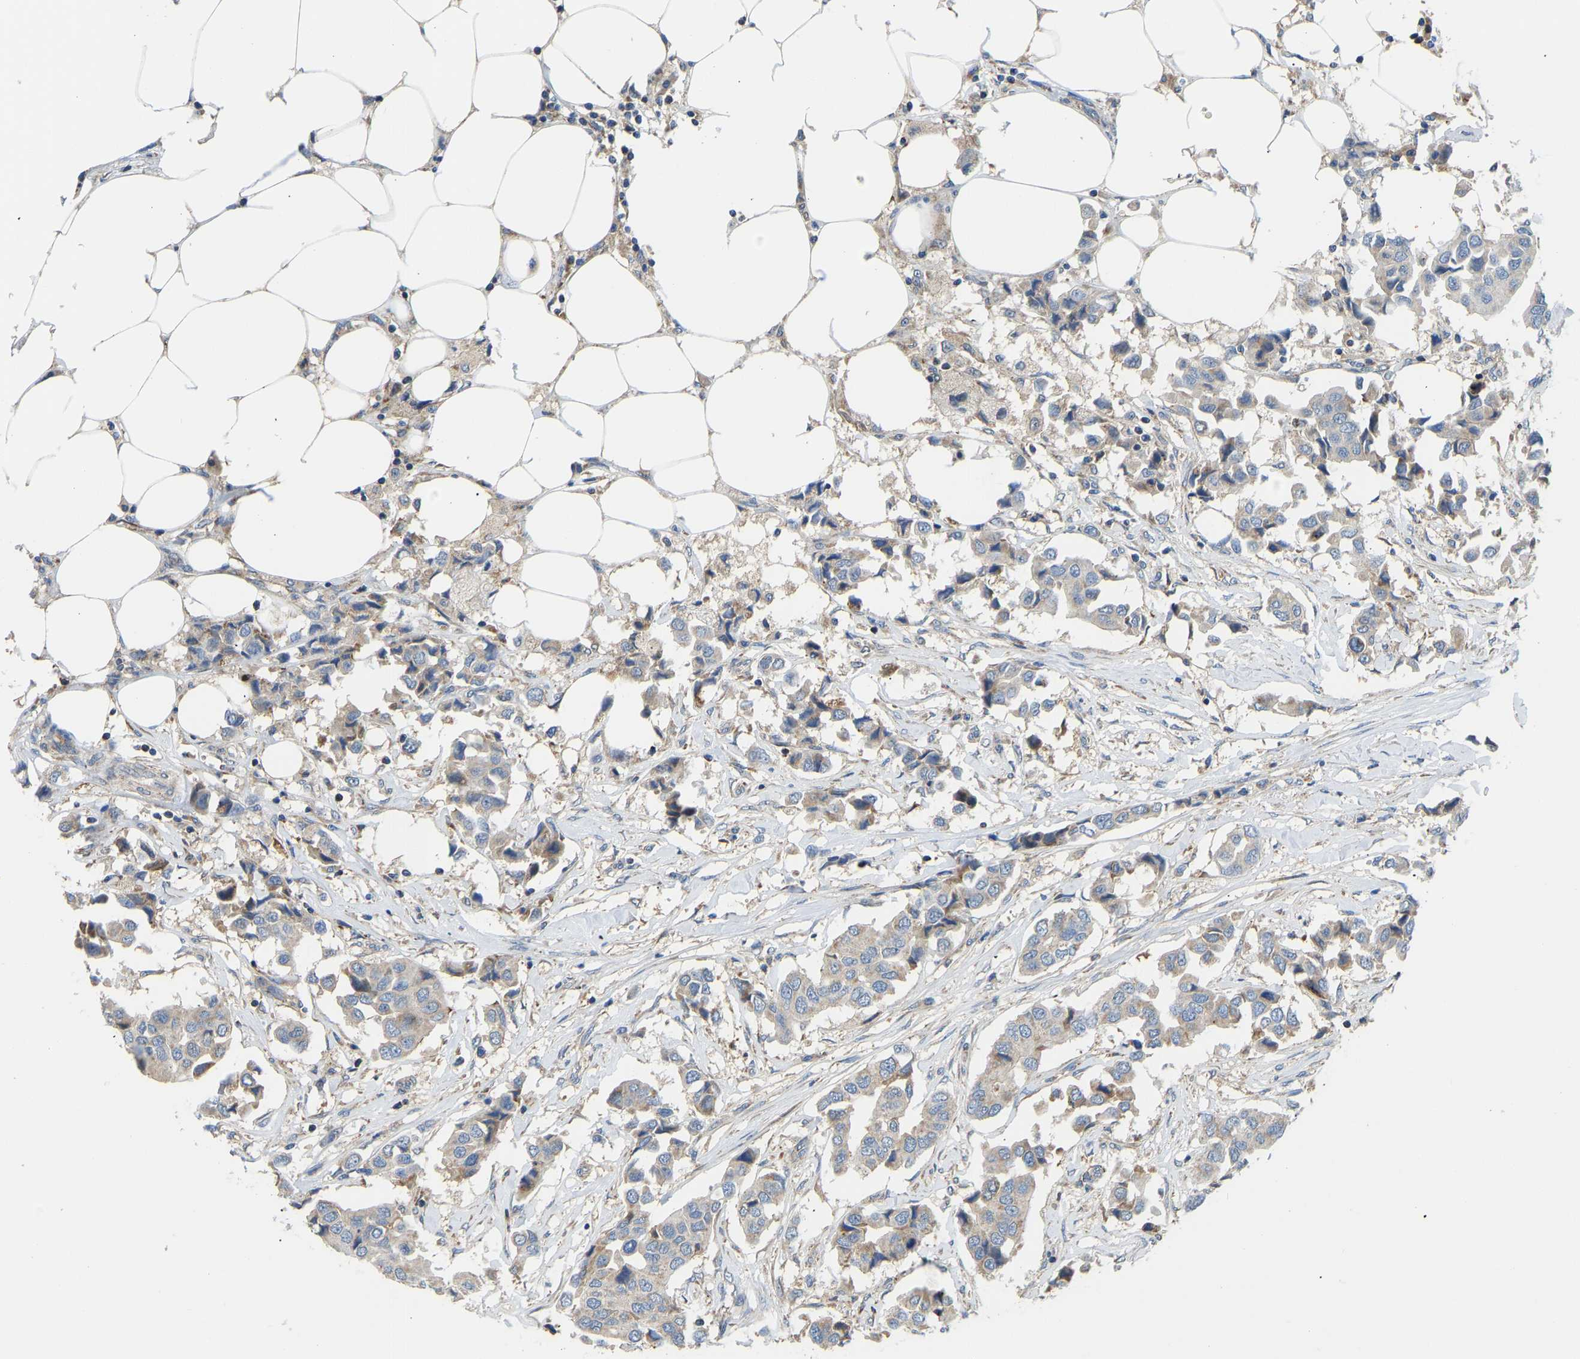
{"staining": {"intensity": "negative", "quantity": "none", "location": "none"}, "tissue": "breast cancer", "cell_type": "Tumor cells", "image_type": "cancer", "snomed": [{"axis": "morphology", "description": "Duct carcinoma"}, {"axis": "topography", "description": "Breast"}], "caption": "Human intraductal carcinoma (breast) stained for a protein using IHC demonstrates no expression in tumor cells.", "gene": "RBP1", "patient": {"sex": "female", "age": 80}}